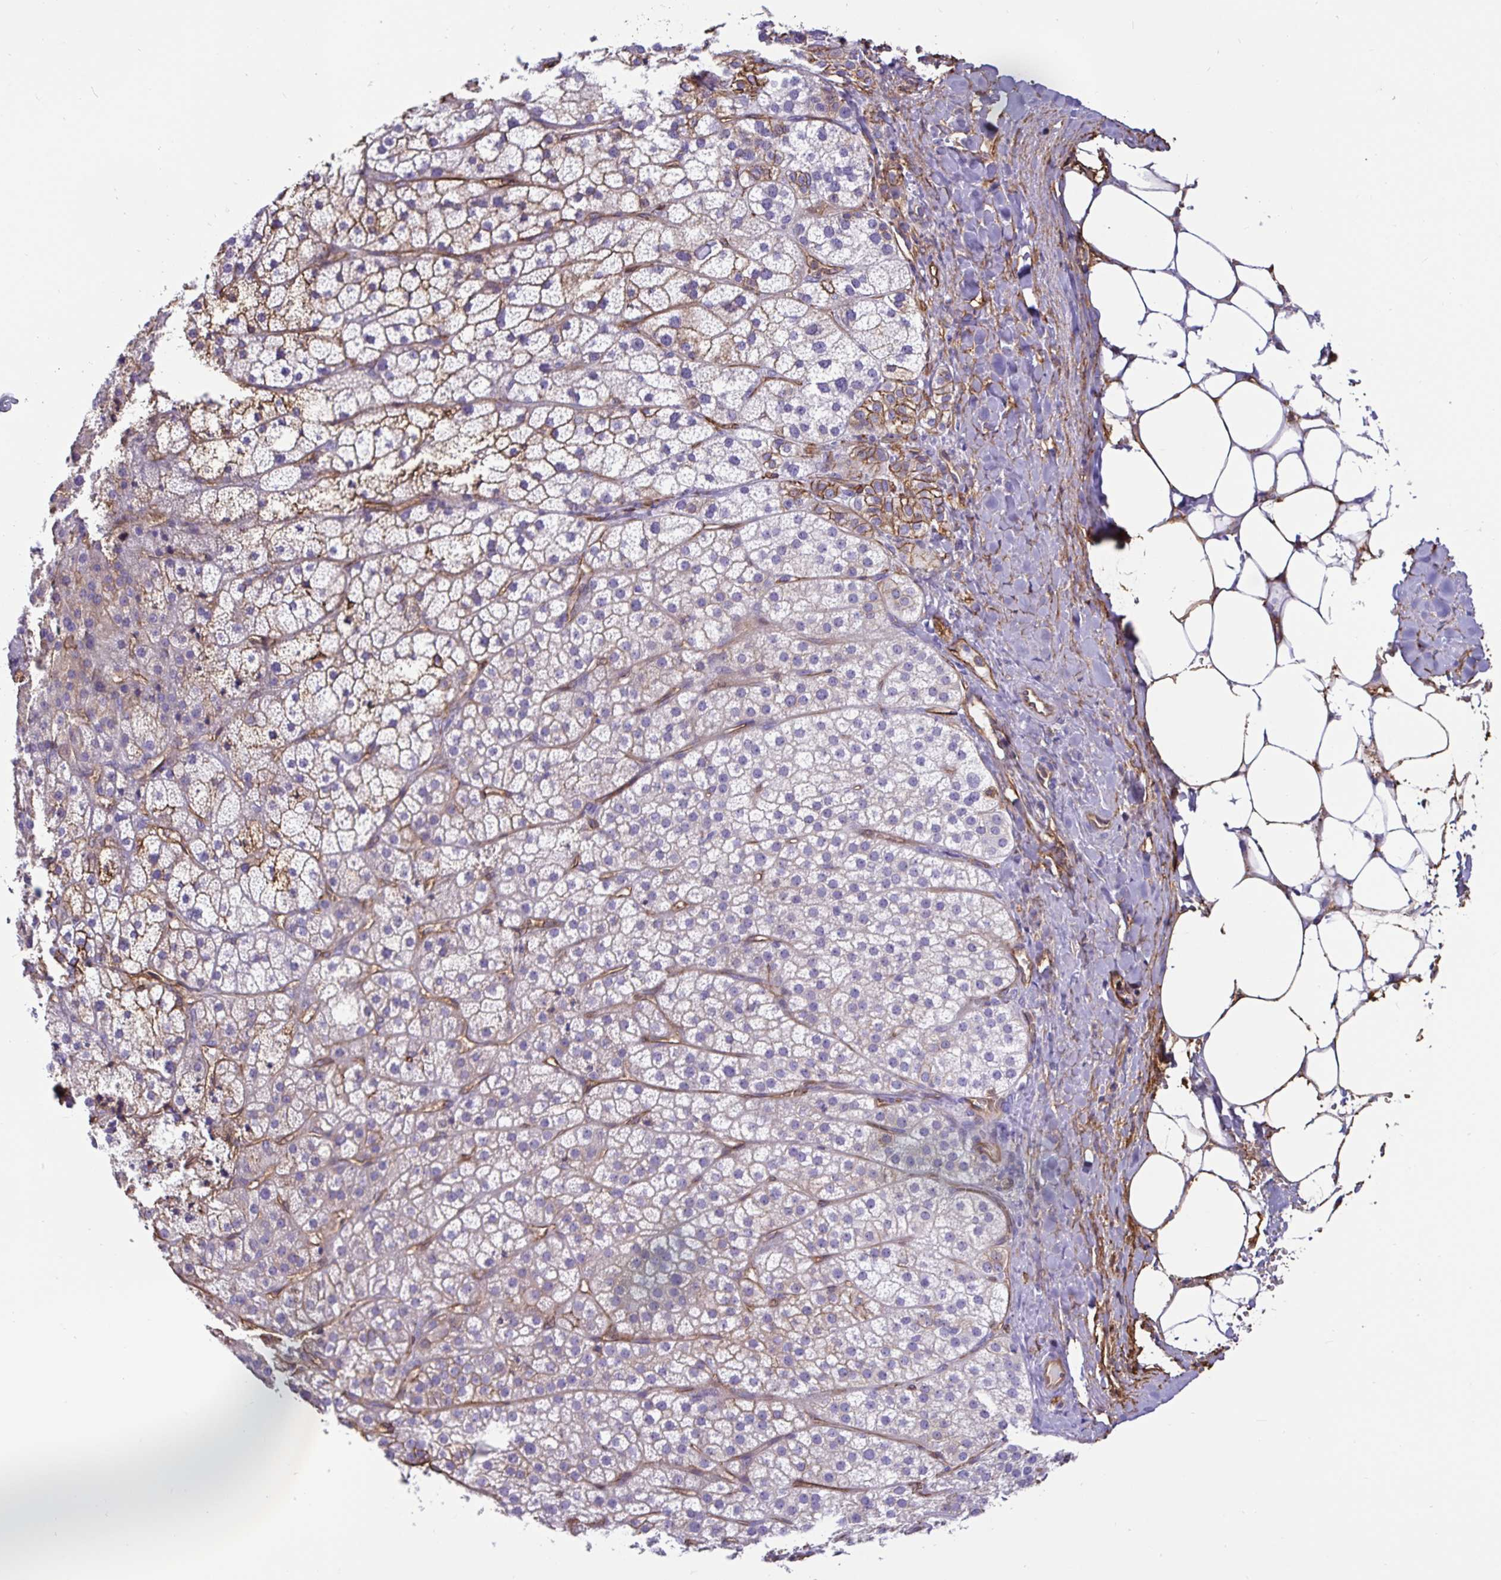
{"staining": {"intensity": "weak", "quantity": "25%-75%", "location": "cytoplasmic/membranous"}, "tissue": "adrenal gland", "cell_type": "Glandular cells", "image_type": "normal", "snomed": [{"axis": "morphology", "description": "Normal tissue, NOS"}, {"axis": "topography", "description": "Adrenal gland"}], "caption": "Protein staining of benign adrenal gland reveals weak cytoplasmic/membranous staining in approximately 25%-75% of glandular cells.", "gene": "ANXA2", "patient": {"sex": "male", "age": 53}}